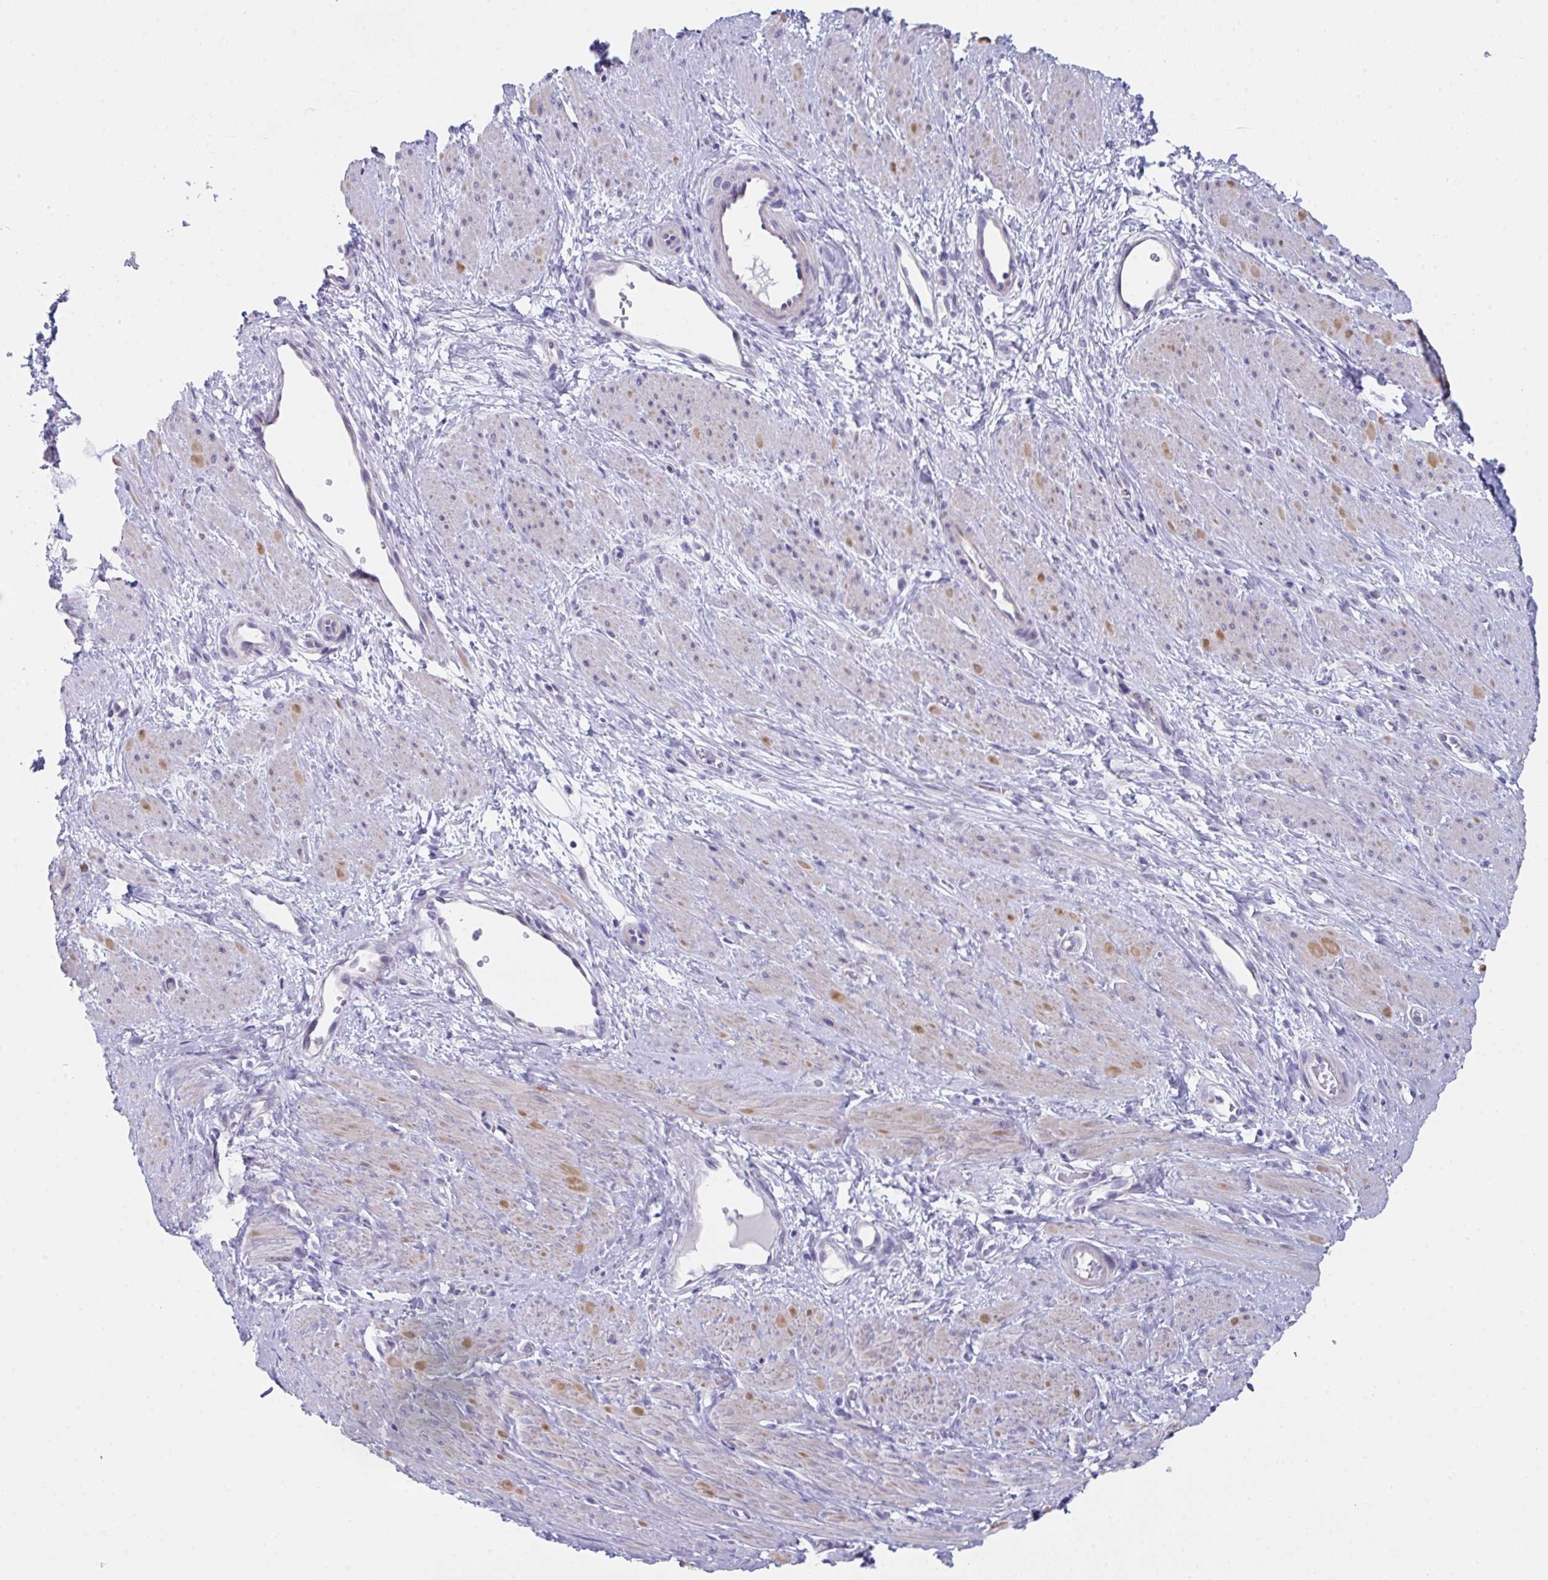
{"staining": {"intensity": "moderate", "quantity": "<25%", "location": "cytoplasmic/membranous"}, "tissue": "smooth muscle", "cell_type": "Smooth muscle cells", "image_type": "normal", "snomed": [{"axis": "morphology", "description": "Normal tissue, NOS"}, {"axis": "topography", "description": "Smooth muscle"}, {"axis": "topography", "description": "Uterus"}], "caption": "High-magnification brightfield microscopy of benign smooth muscle stained with DAB (brown) and counterstained with hematoxylin (blue). smooth muscle cells exhibit moderate cytoplasmic/membranous expression is appreciated in about<25% of cells.", "gene": "FBXO47", "patient": {"sex": "female", "age": 39}}